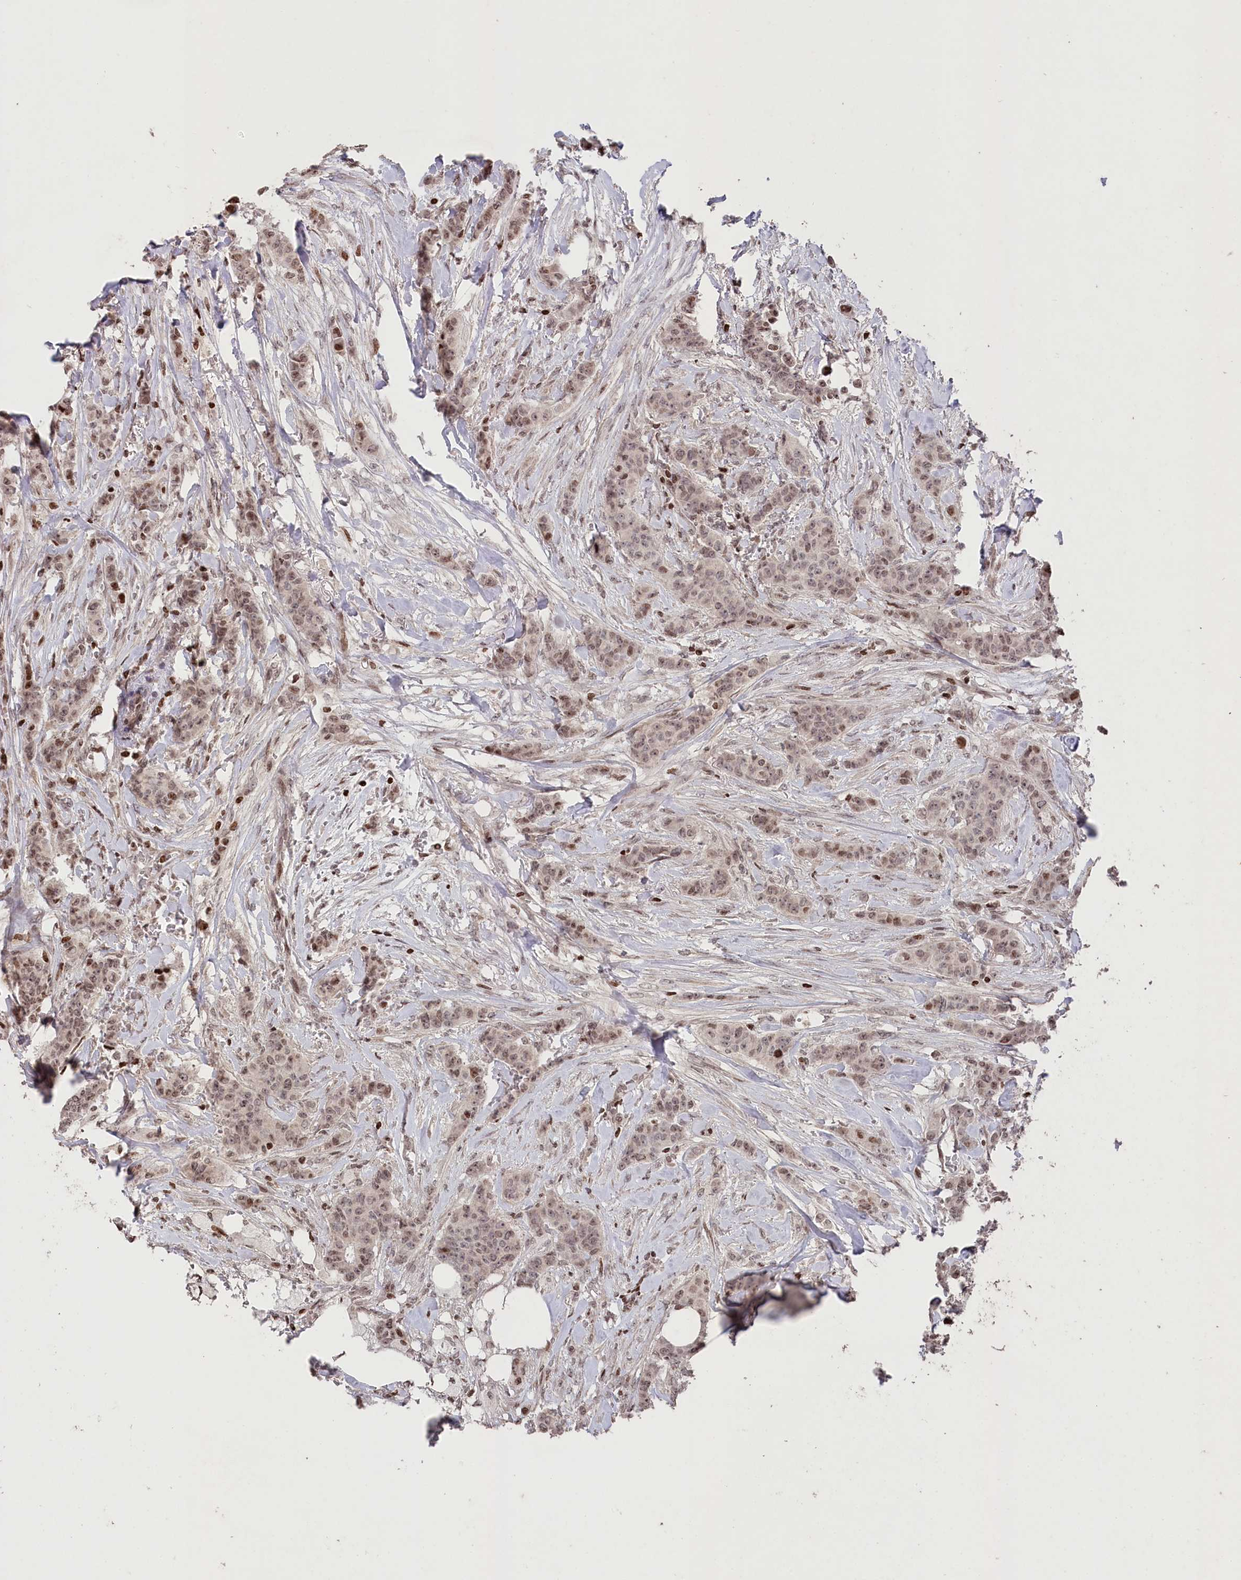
{"staining": {"intensity": "moderate", "quantity": ">75%", "location": "nuclear"}, "tissue": "breast cancer", "cell_type": "Tumor cells", "image_type": "cancer", "snomed": [{"axis": "morphology", "description": "Duct carcinoma"}, {"axis": "topography", "description": "Breast"}], "caption": "Protein expression analysis of human breast cancer reveals moderate nuclear positivity in approximately >75% of tumor cells. Immunohistochemistry stains the protein in brown and the nuclei are stained blue.", "gene": "CCSER2", "patient": {"sex": "female", "age": 40}}